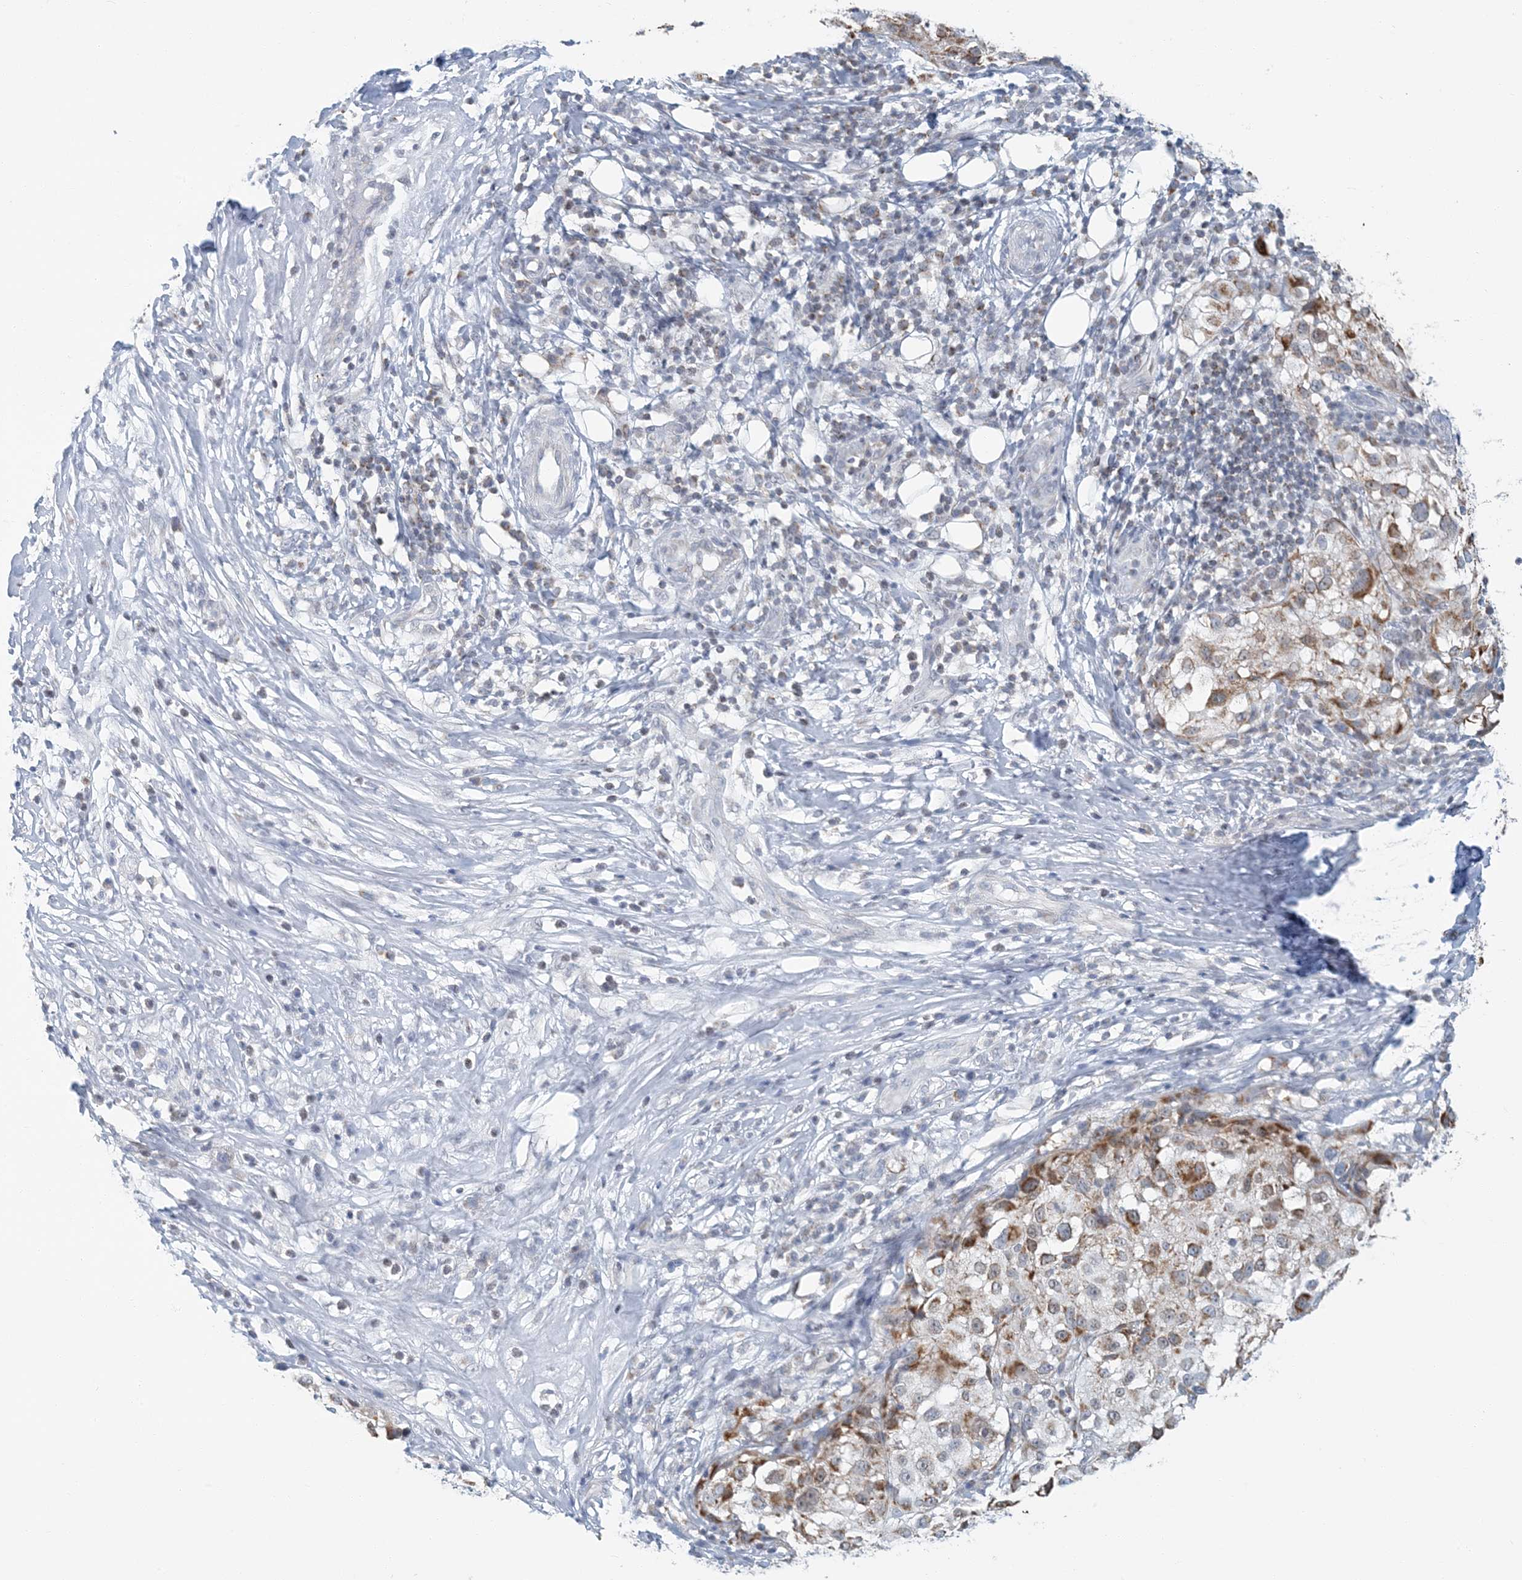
{"staining": {"intensity": "moderate", "quantity": "25%-75%", "location": "cytoplasmic/membranous"}, "tissue": "melanoma", "cell_type": "Tumor cells", "image_type": "cancer", "snomed": [{"axis": "morphology", "description": "Necrosis, NOS"}, {"axis": "morphology", "description": "Malignant melanoma, NOS"}, {"axis": "topography", "description": "Skin"}], "caption": "Tumor cells exhibit moderate cytoplasmic/membranous staining in approximately 25%-75% of cells in melanoma.", "gene": "BDH1", "patient": {"sex": "female", "age": 87}}